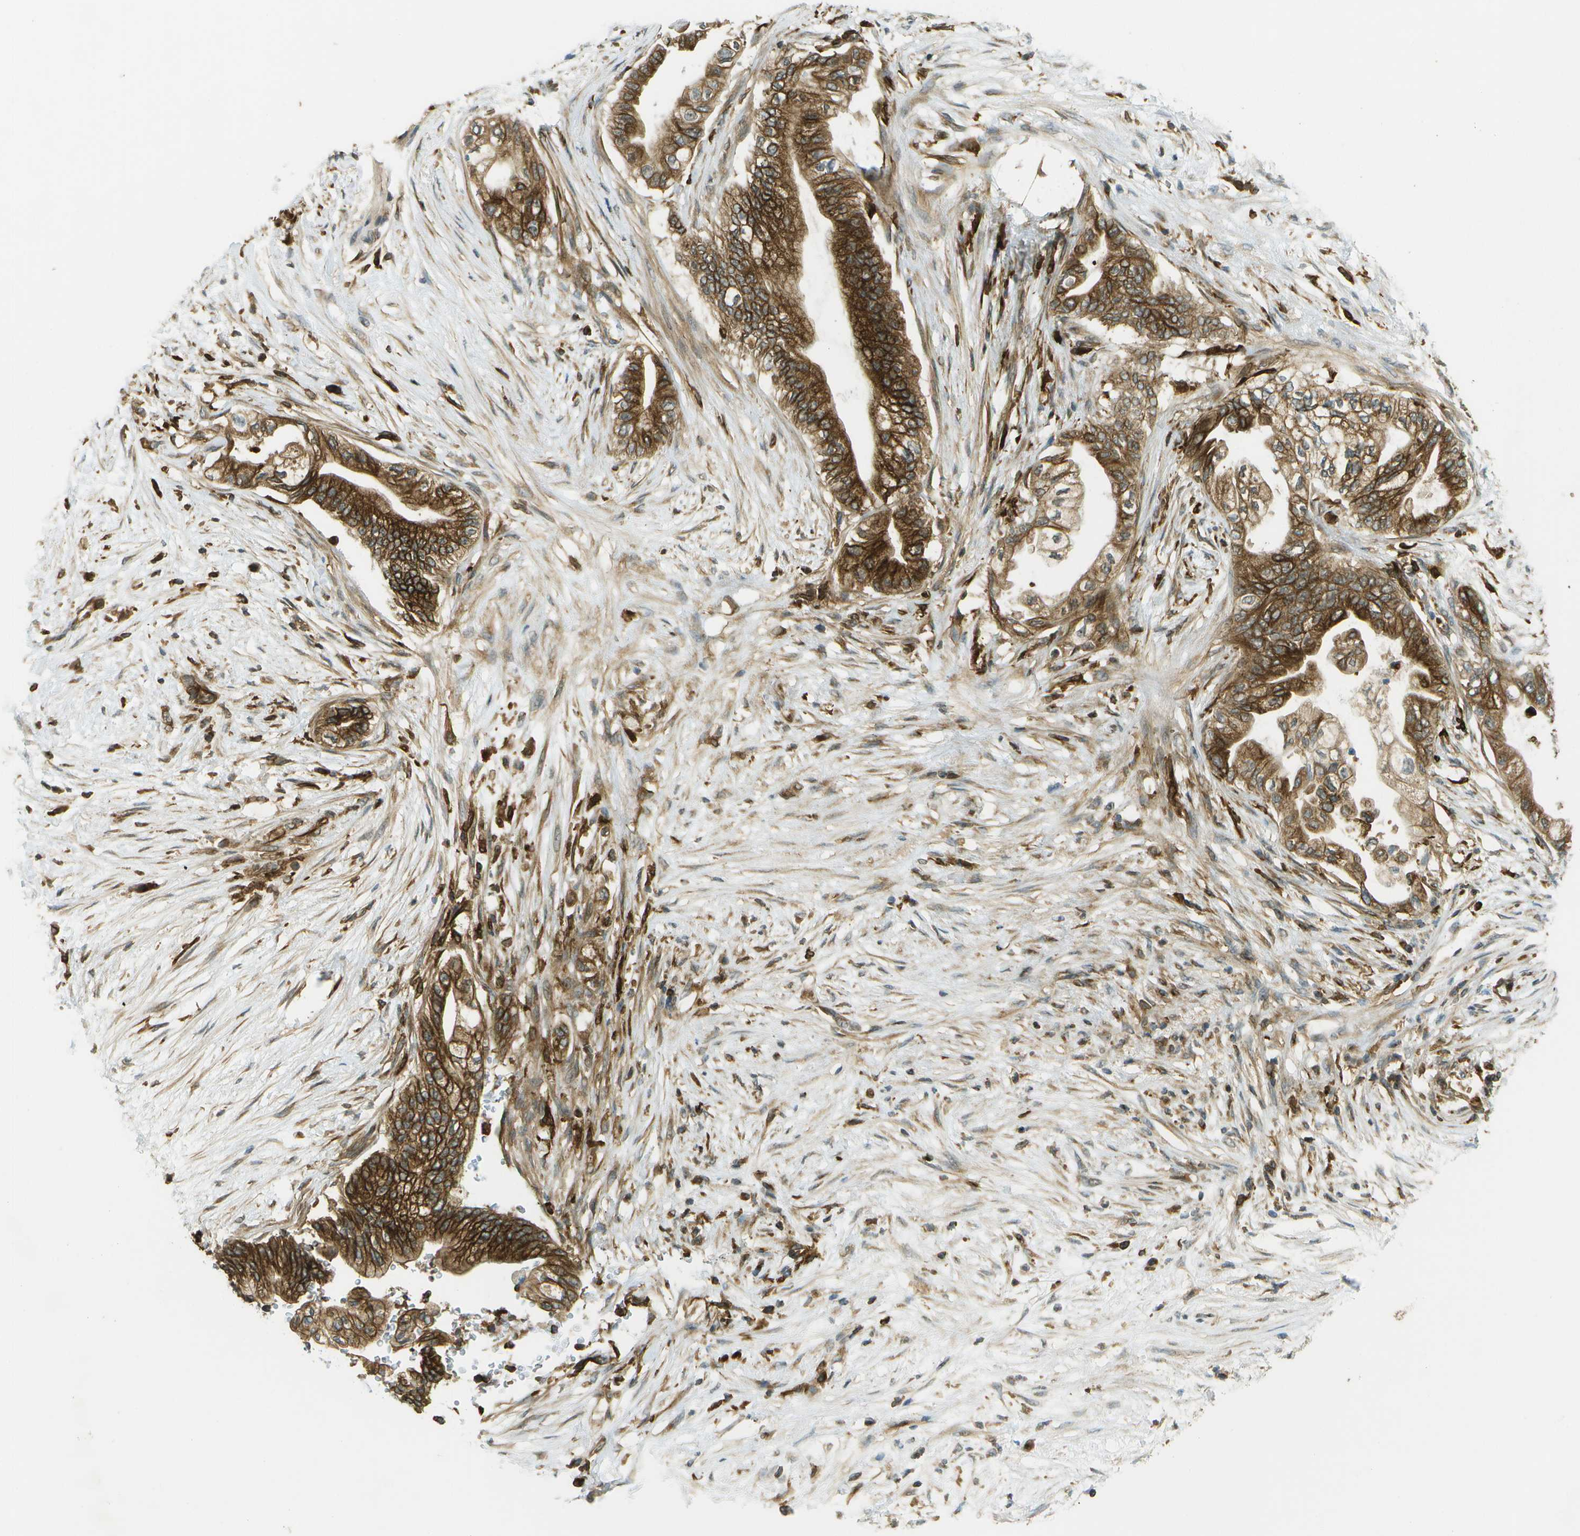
{"staining": {"intensity": "strong", "quantity": ">75%", "location": "cytoplasmic/membranous"}, "tissue": "pancreatic cancer", "cell_type": "Tumor cells", "image_type": "cancer", "snomed": [{"axis": "morphology", "description": "Normal tissue, NOS"}, {"axis": "morphology", "description": "Adenocarcinoma, NOS"}, {"axis": "topography", "description": "Pancreas"}, {"axis": "topography", "description": "Duodenum"}], "caption": "This is an image of IHC staining of pancreatic cancer, which shows strong staining in the cytoplasmic/membranous of tumor cells.", "gene": "TMTC1", "patient": {"sex": "female", "age": 60}}